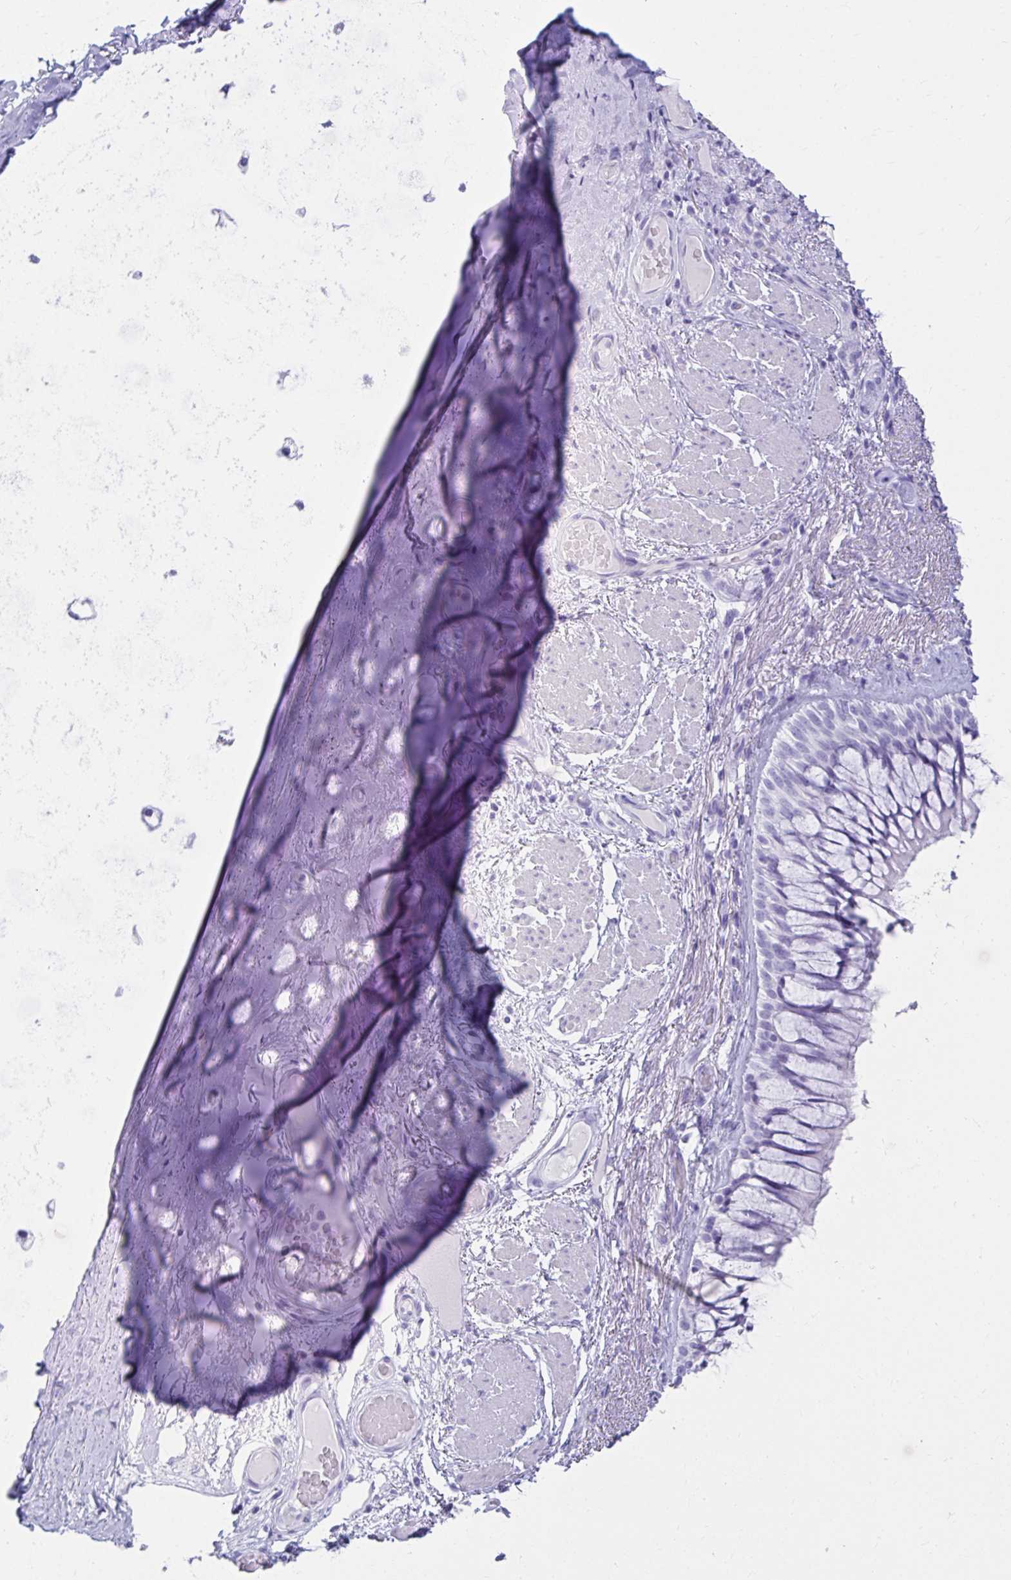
{"staining": {"intensity": "negative", "quantity": "none", "location": "none"}, "tissue": "adipose tissue", "cell_type": "Adipocytes", "image_type": "normal", "snomed": [{"axis": "morphology", "description": "Normal tissue, NOS"}, {"axis": "topography", "description": "Cartilage tissue"}, {"axis": "topography", "description": "Bronchus"}], "caption": "An image of adipose tissue stained for a protein displays no brown staining in adipocytes.", "gene": "ATP4B", "patient": {"sex": "male", "age": 64}}